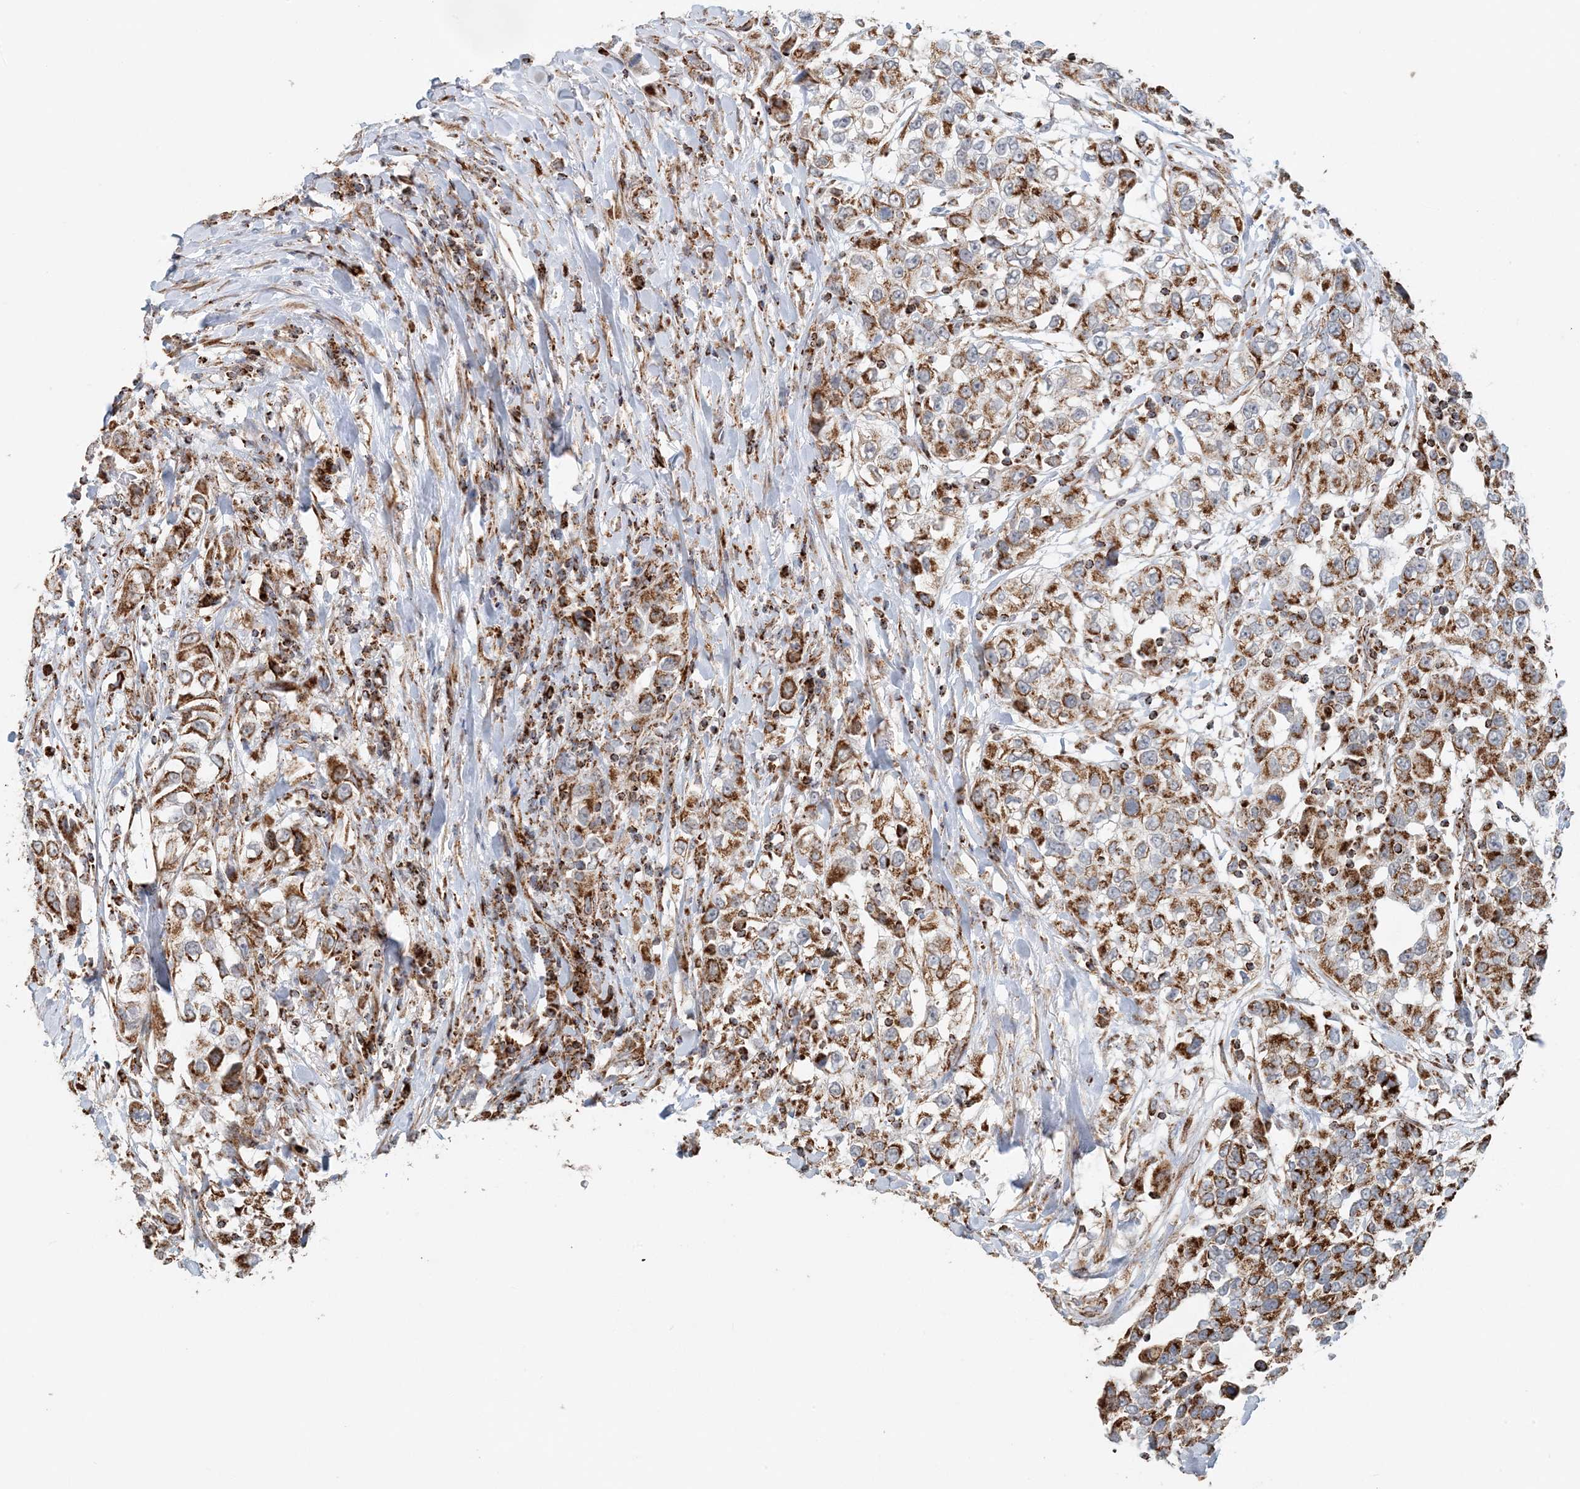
{"staining": {"intensity": "moderate", "quantity": ">75%", "location": "cytoplasmic/membranous"}, "tissue": "urothelial cancer", "cell_type": "Tumor cells", "image_type": "cancer", "snomed": [{"axis": "morphology", "description": "Urothelial carcinoma, High grade"}, {"axis": "topography", "description": "Urinary bladder"}], "caption": "Protein expression by immunohistochemistry (IHC) demonstrates moderate cytoplasmic/membranous expression in approximately >75% of tumor cells in urothelial carcinoma (high-grade).", "gene": "MAN1A1", "patient": {"sex": "female", "age": 80}}